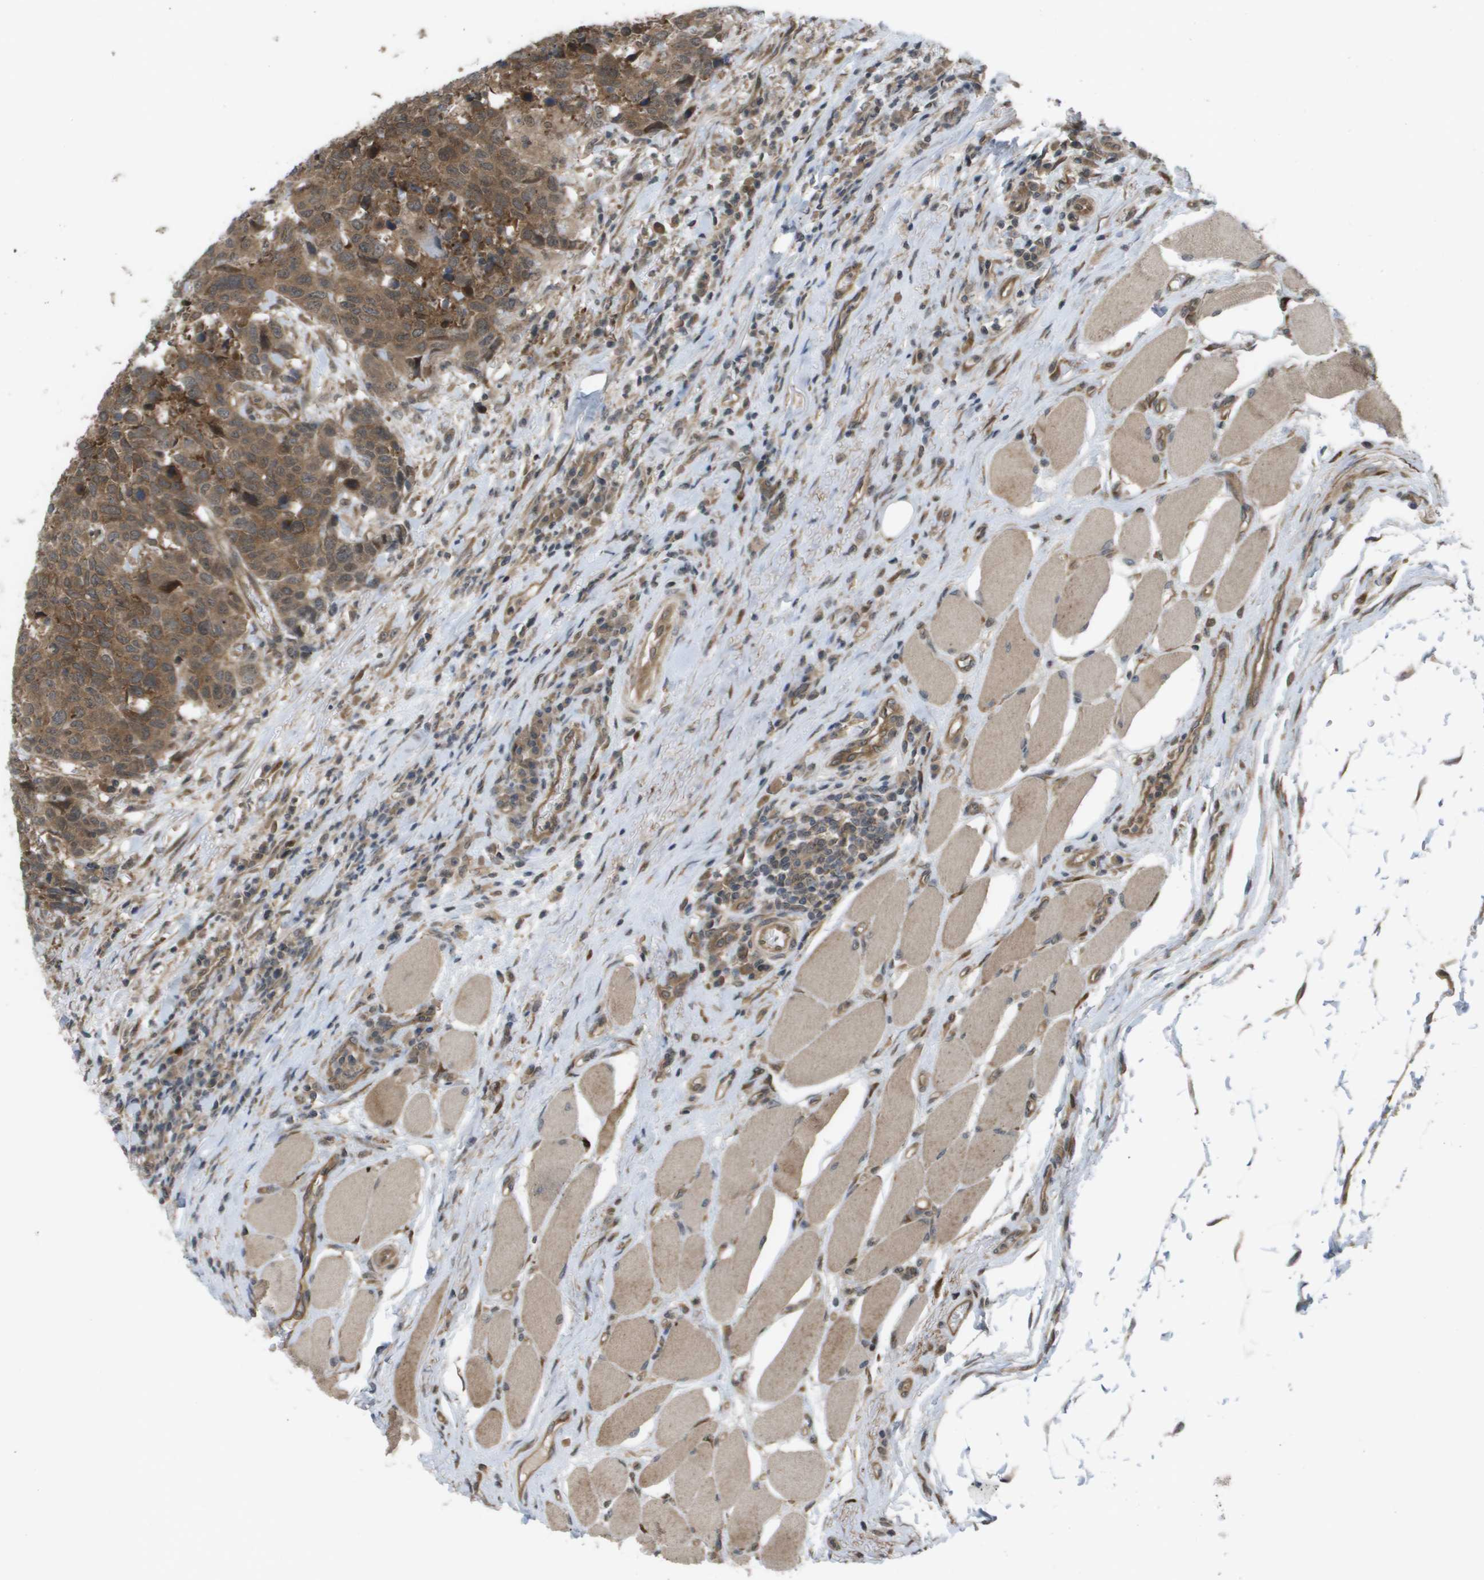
{"staining": {"intensity": "moderate", "quantity": ">75%", "location": "cytoplasmic/membranous,nuclear"}, "tissue": "head and neck cancer", "cell_type": "Tumor cells", "image_type": "cancer", "snomed": [{"axis": "morphology", "description": "Squamous cell carcinoma, NOS"}, {"axis": "topography", "description": "Head-Neck"}], "caption": "A brown stain labels moderate cytoplasmic/membranous and nuclear positivity of a protein in head and neck cancer (squamous cell carcinoma) tumor cells. Using DAB (brown) and hematoxylin (blue) stains, captured at high magnification using brightfield microscopy.", "gene": "CTPS2", "patient": {"sex": "male", "age": 66}}